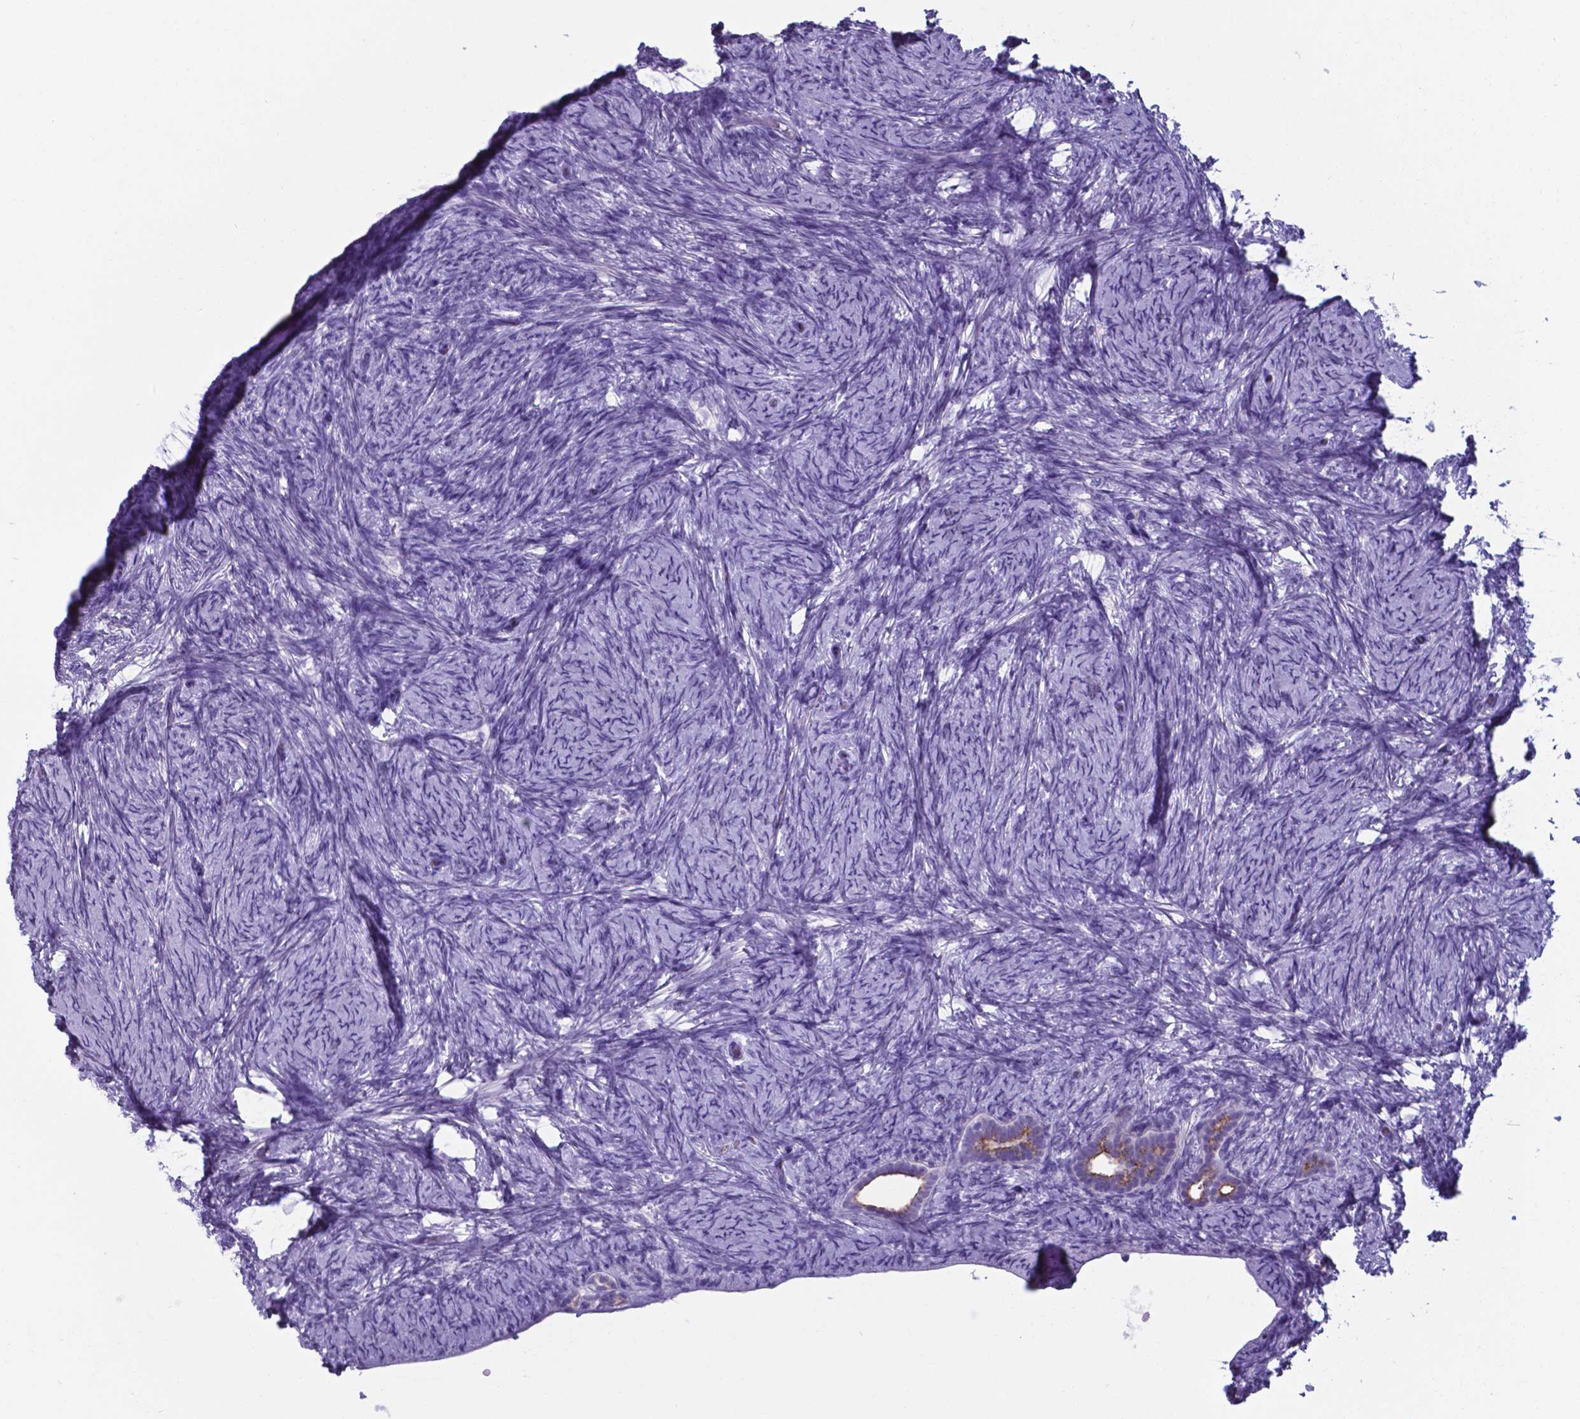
{"staining": {"intensity": "negative", "quantity": "none", "location": "none"}, "tissue": "ovary", "cell_type": "Ovarian stroma cells", "image_type": "normal", "snomed": [{"axis": "morphology", "description": "Normal tissue, NOS"}, {"axis": "topography", "description": "Ovary"}], "caption": "Unremarkable ovary was stained to show a protein in brown. There is no significant staining in ovarian stroma cells. (Brightfield microscopy of DAB IHC at high magnification).", "gene": "AP5B1", "patient": {"sex": "female", "age": 34}}